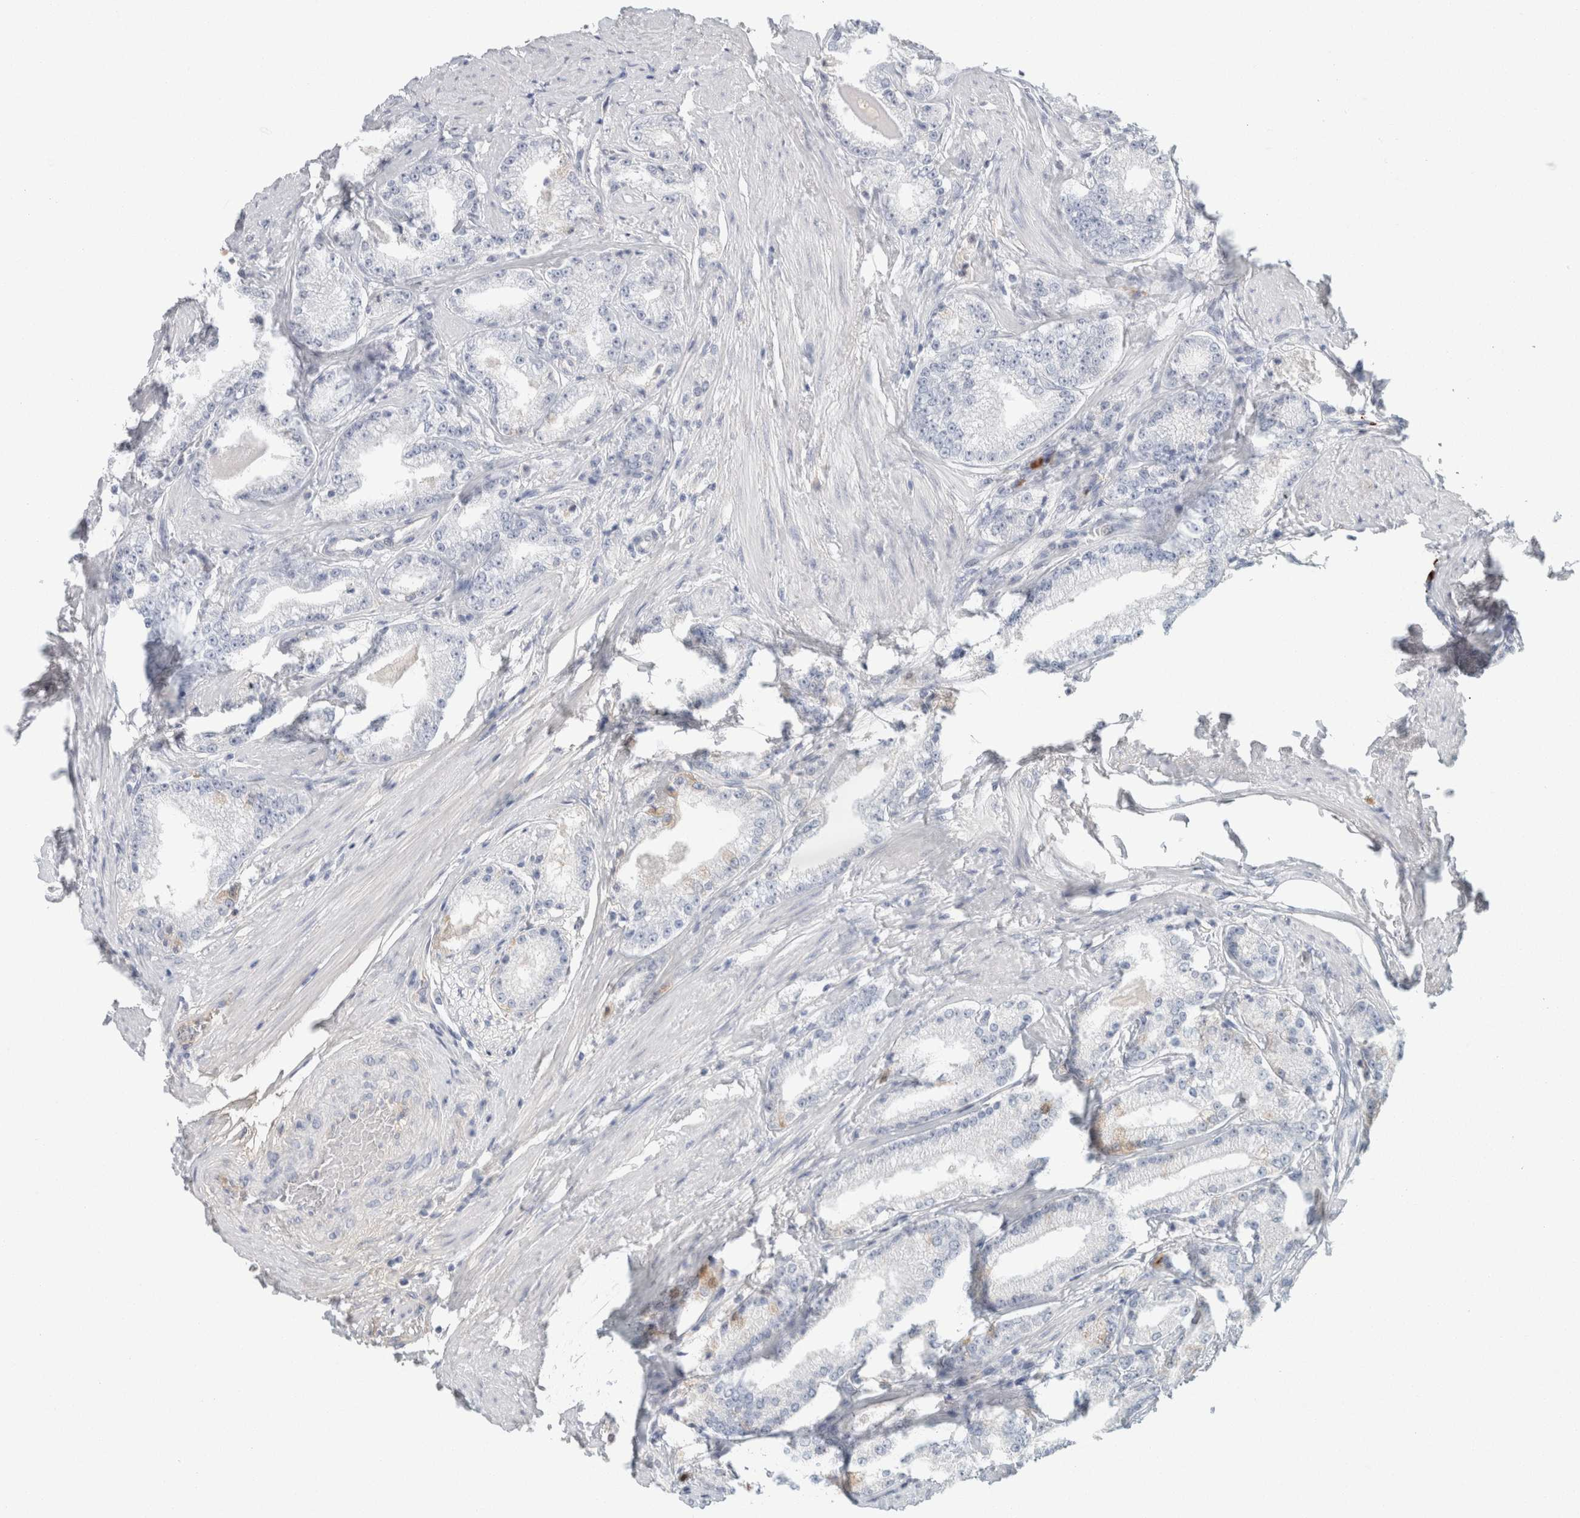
{"staining": {"intensity": "negative", "quantity": "none", "location": "none"}, "tissue": "prostate cancer", "cell_type": "Tumor cells", "image_type": "cancer", "snomed": [{"axis": "morphology", "description": "Adenocarcinoma, Low grade"}, {"axis": "topography", "description": "Prostate"}], "caption": "Tumor cells are negative for protein expression in human prostate cancer.", "gene": "IL6", "patient": {"sex": "male", "age": 63}}